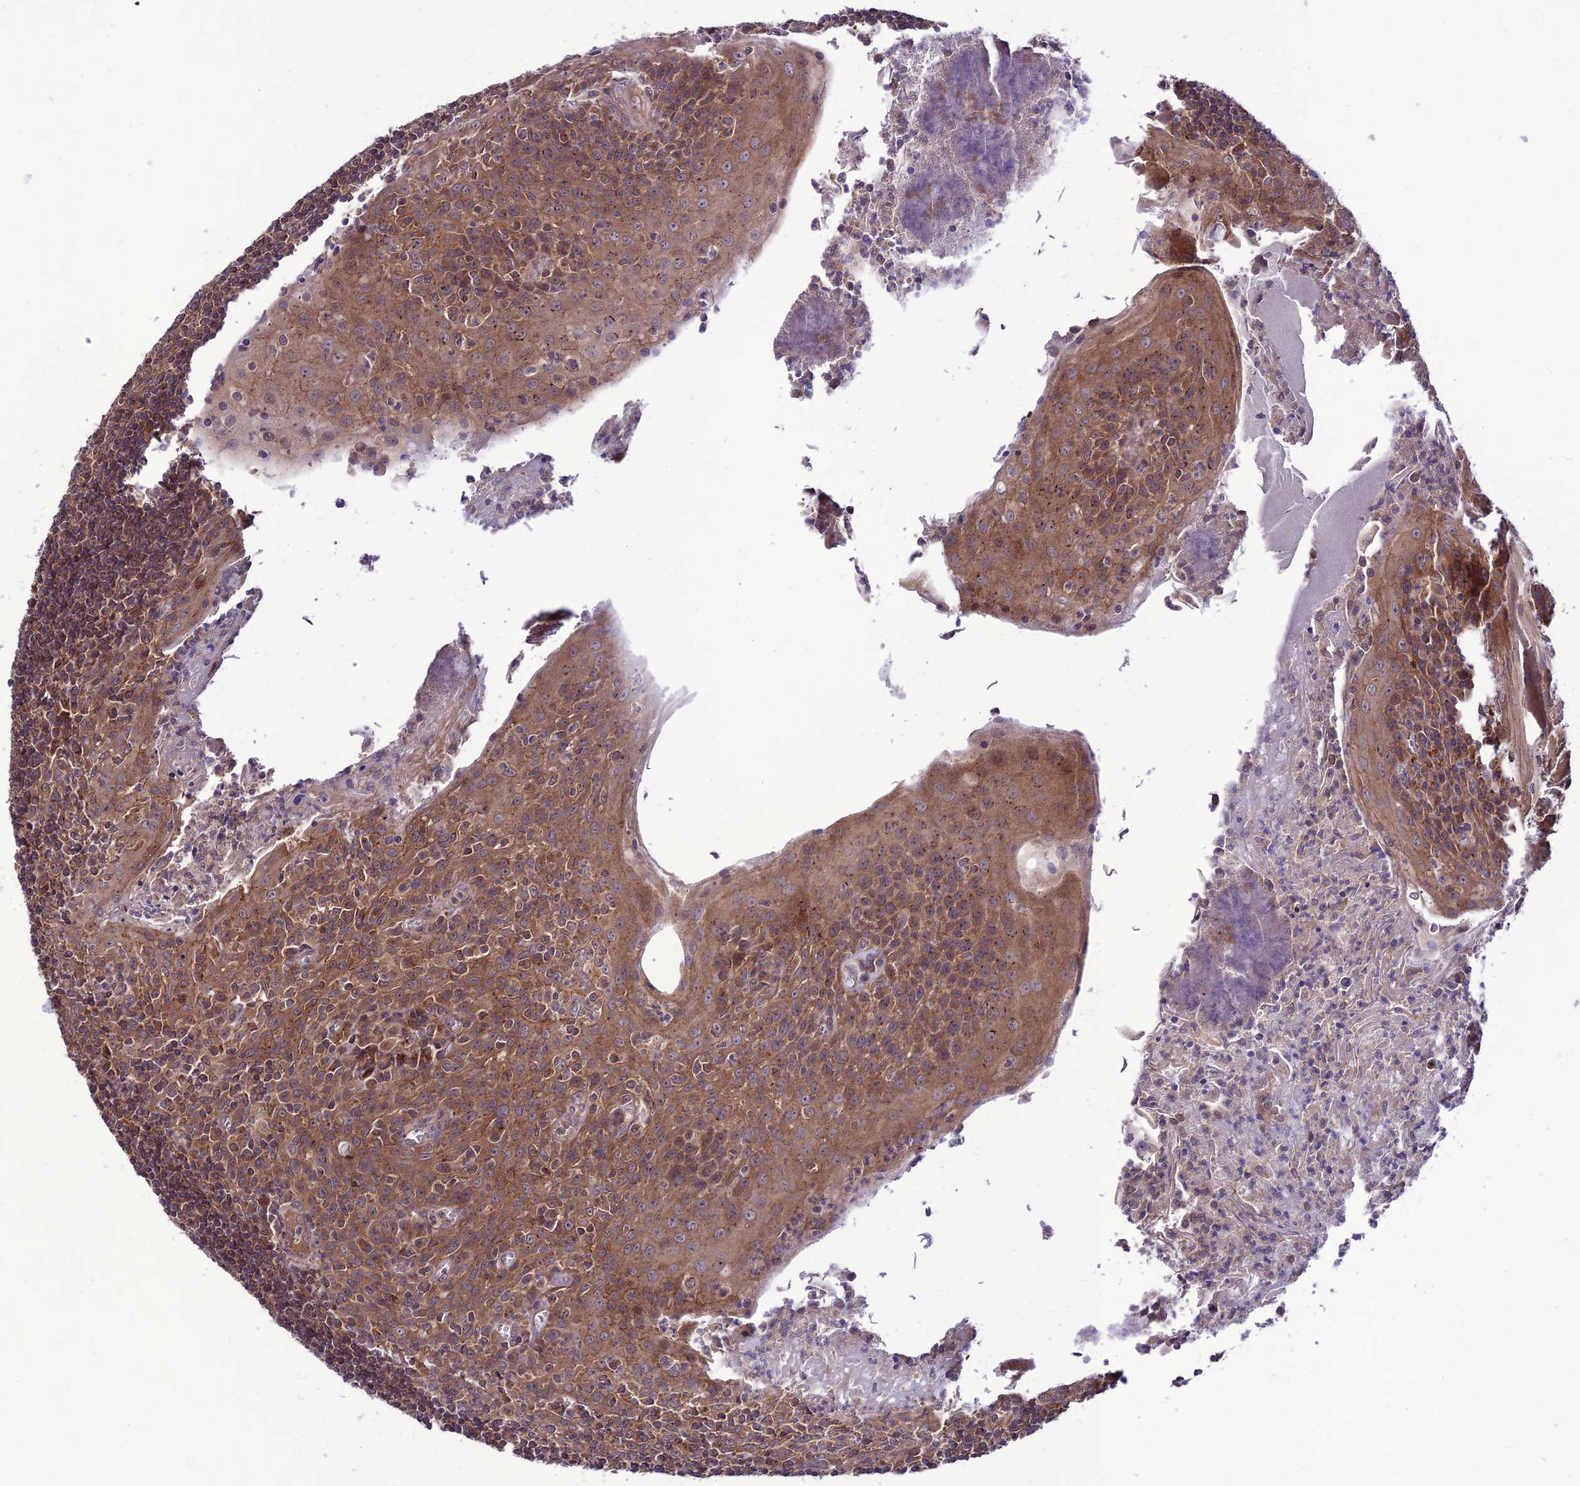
{"staining": {"intensity": "moderate", "quantity": ">75%", "location": "cytoplasmic/membranous"}, "tissue": "tonsil", "cell_type": "Germinal center cells", "image_type": "normal", "snomed": [{"axis": "morphology", "description": "Normal tissue, NOS"}, {"axis": "topography", "description": "Tonsil"}], "caption": "A brown stain highlights moderate cytoplasmic/membranous staining of a protein in germinal center cells of unremarkable tonsil. (Brightfield microscopy of DAB IHC at high magnification).", "gene": "PPIL3", "patient": {"sex": "male", "age": 27}}